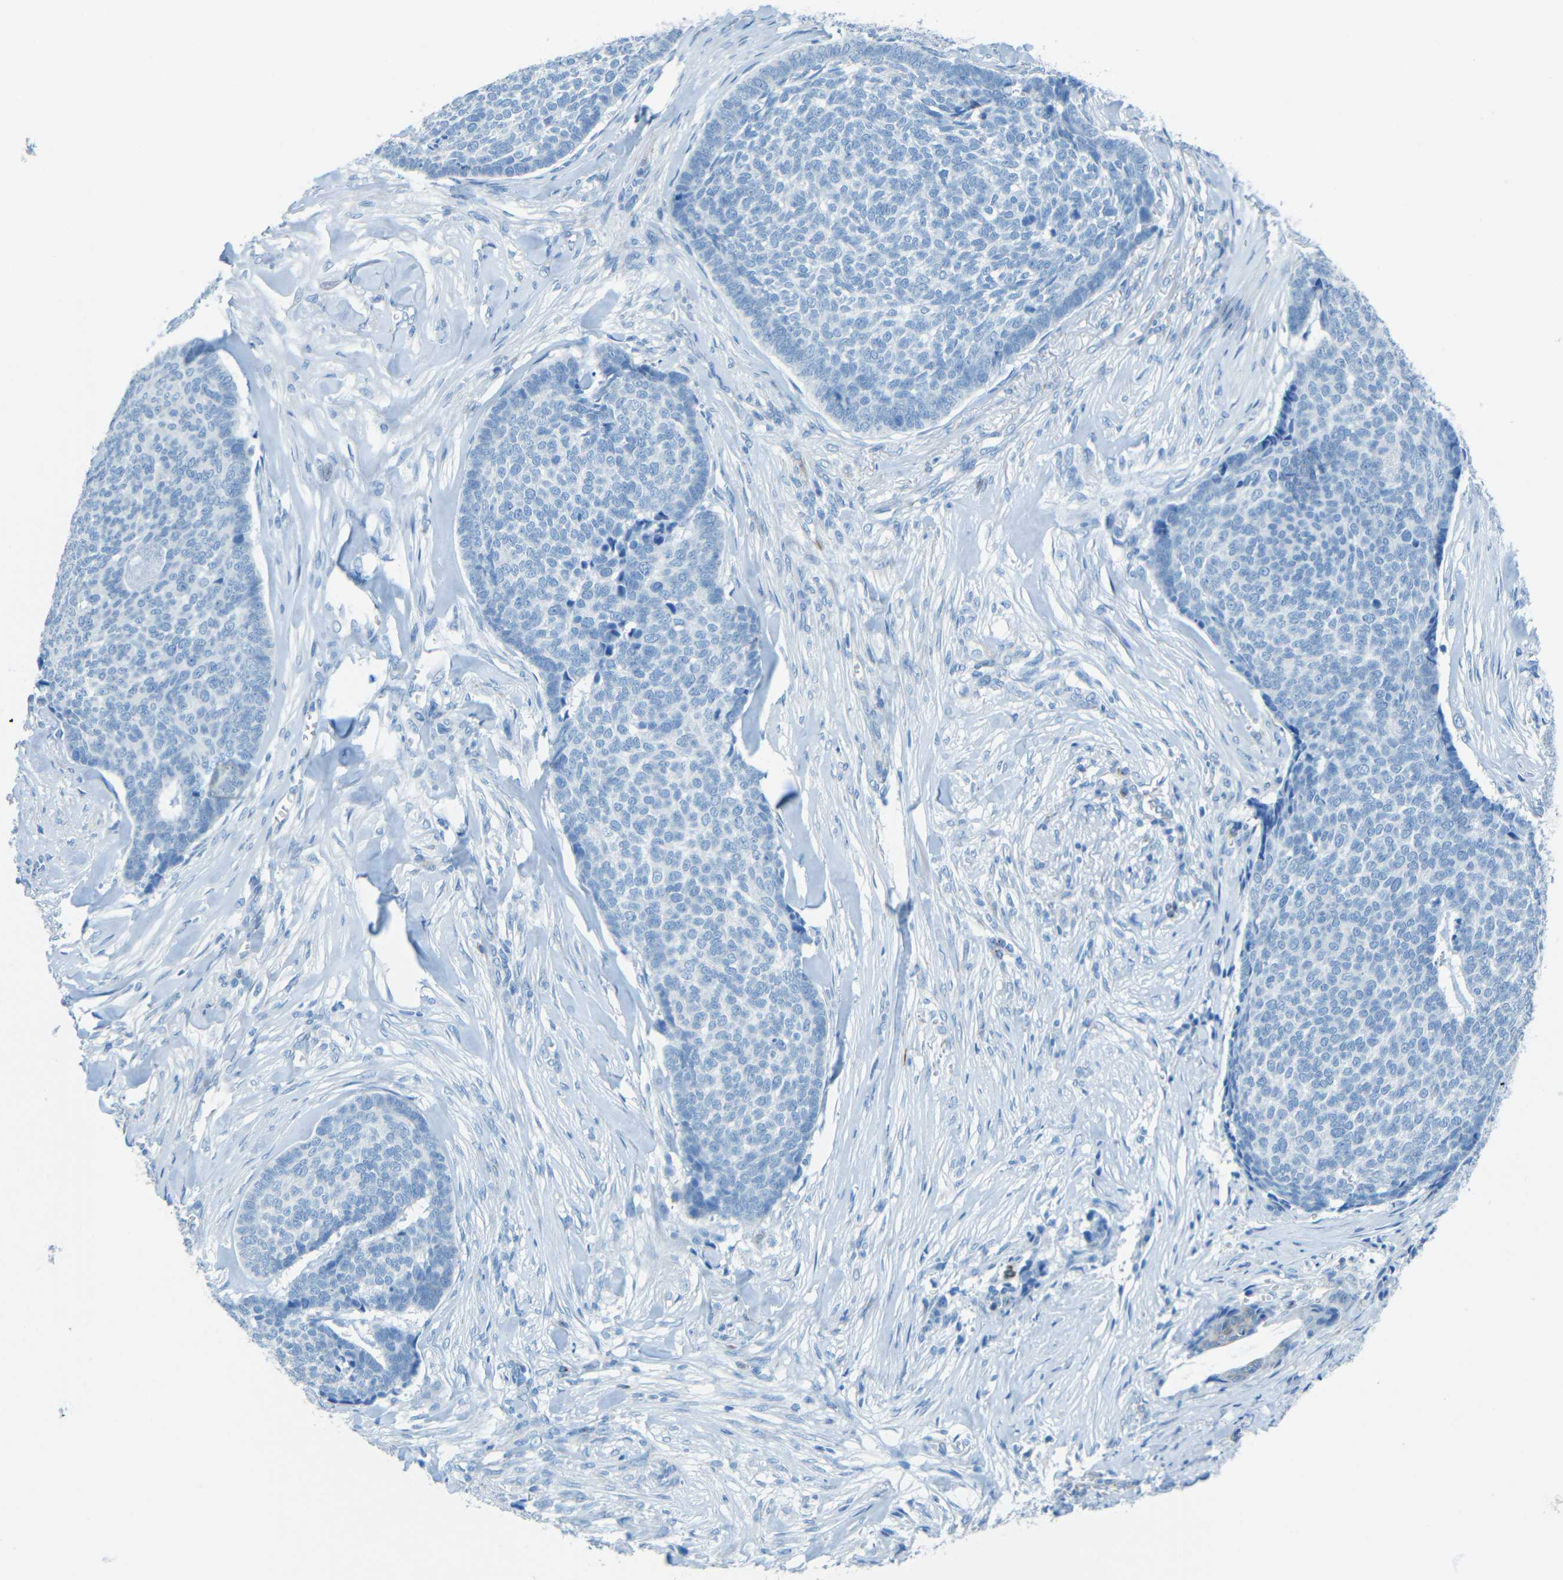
{"staining": {"intensity": "negative", "quantity": "none", "location": "none"}, "tissue": "skin cancer", "cell_type": "Tumor cells", "image_type": "cancer", "snomed": [{"axis": "morphology", "description": "Basal cell carcinoma"}, {"axis": "topography", "description": "Skin"}], "caption": "A high-resolution micrograph shows immunohistochemistry (IHC) staining of skin cancer, which exhibits no significant staining in tumor cells.", "gene": "TUBB4B", "patient": {"sex": "male", "age": 84}}